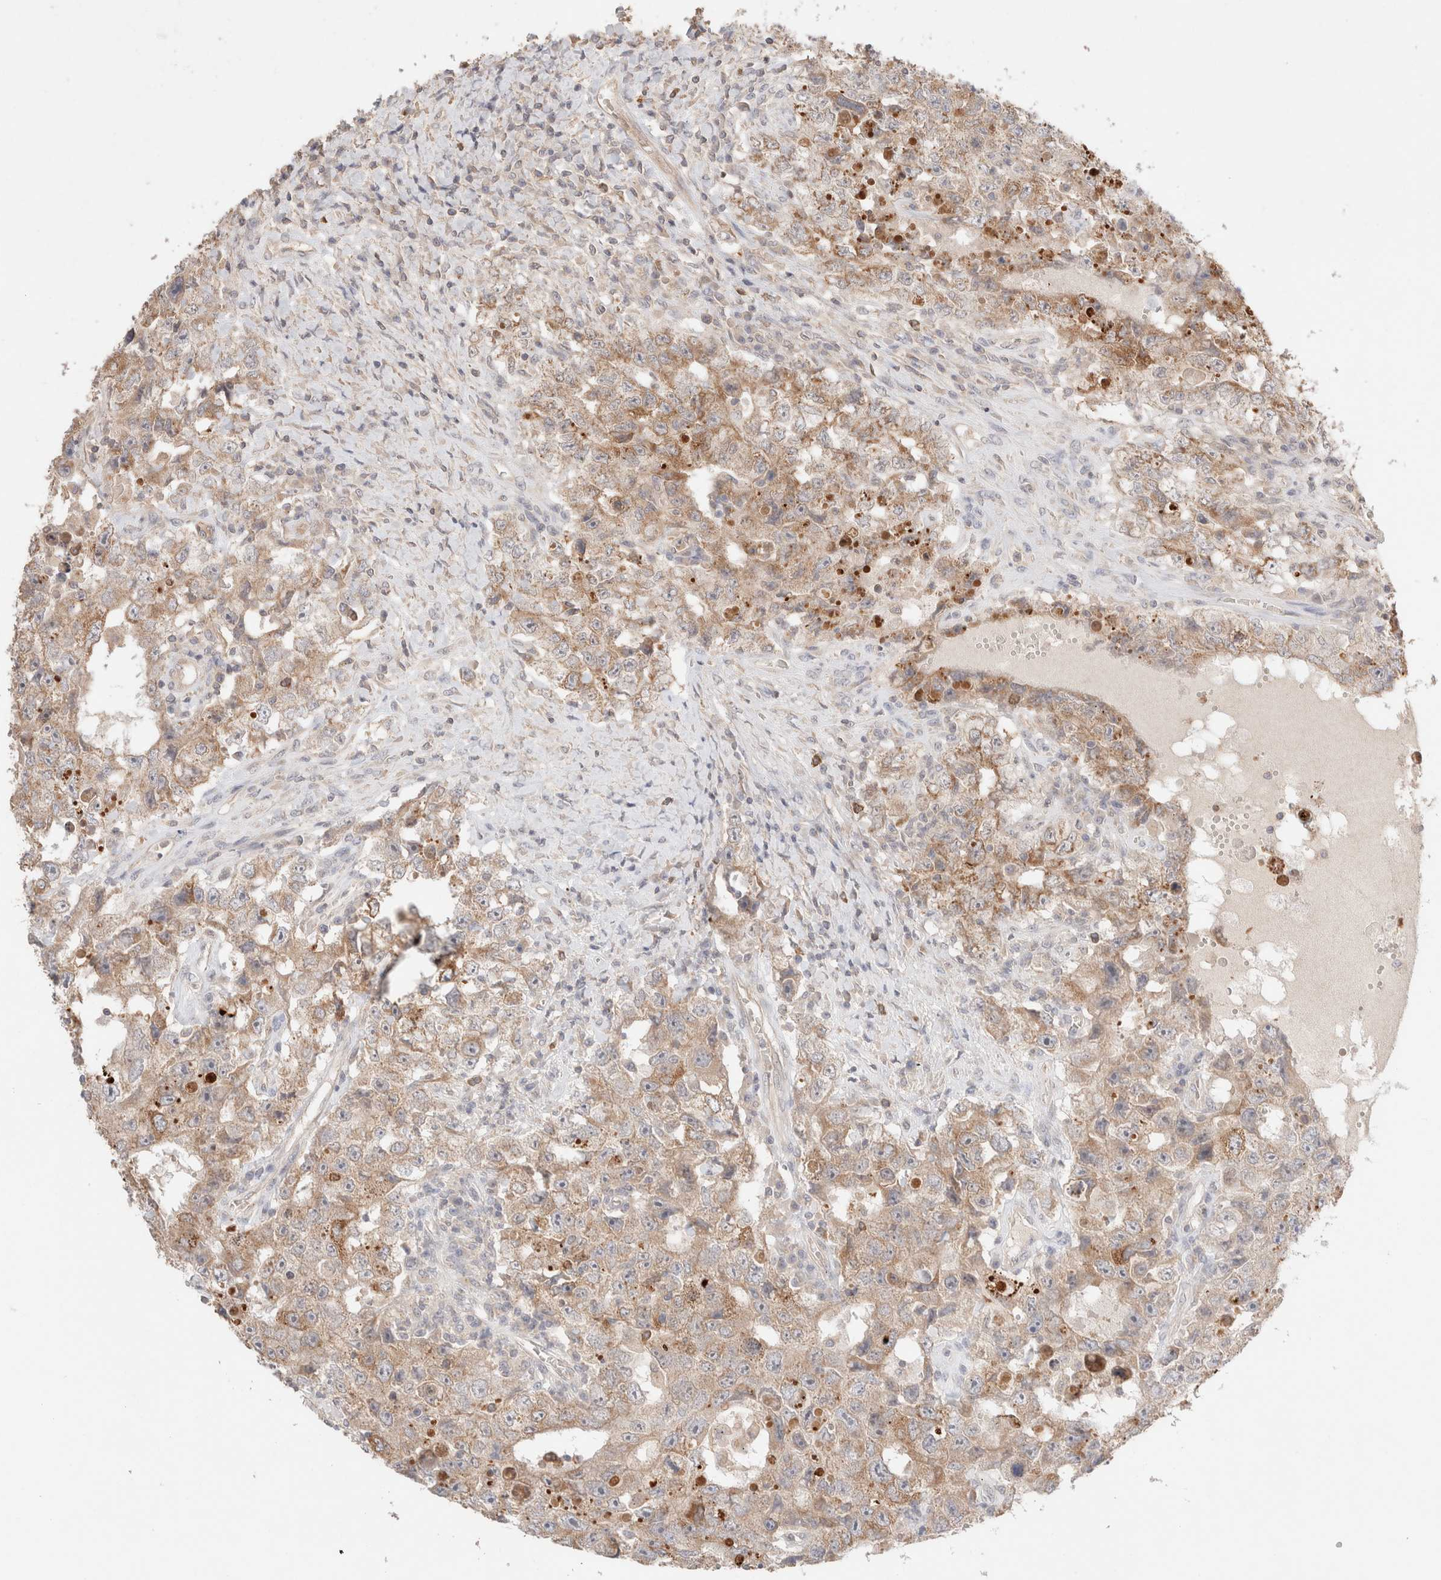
{"staining": {"intensity": "moderate", "quantity": ">75%", "location": "cytoplasmic/membranous"}, "tissue": "testis cancer", "cell_type": "Tumor cells", "image_type": "cancer", "snomed": [{"axis": "morphology", "description": "Carcinoma, Embryonal, NOS"}, {"axis": "topography", "description": "Testis"}], "caption": "Immunohistochemistry staining of testis cancer (embryonal carcinoma), which exhibits medium levels of moderate cytoplasmic/membranous staining in approximately >75% of tumor cells indicating moderate cytoplasmic/membranous protein expression. The staining was performed using DAB (brown) for protein detection and nuclei were counterstained in hematoxylin (blue).", "gene": "TRIM41", "patient": {"sex": "male", "age": 26}}